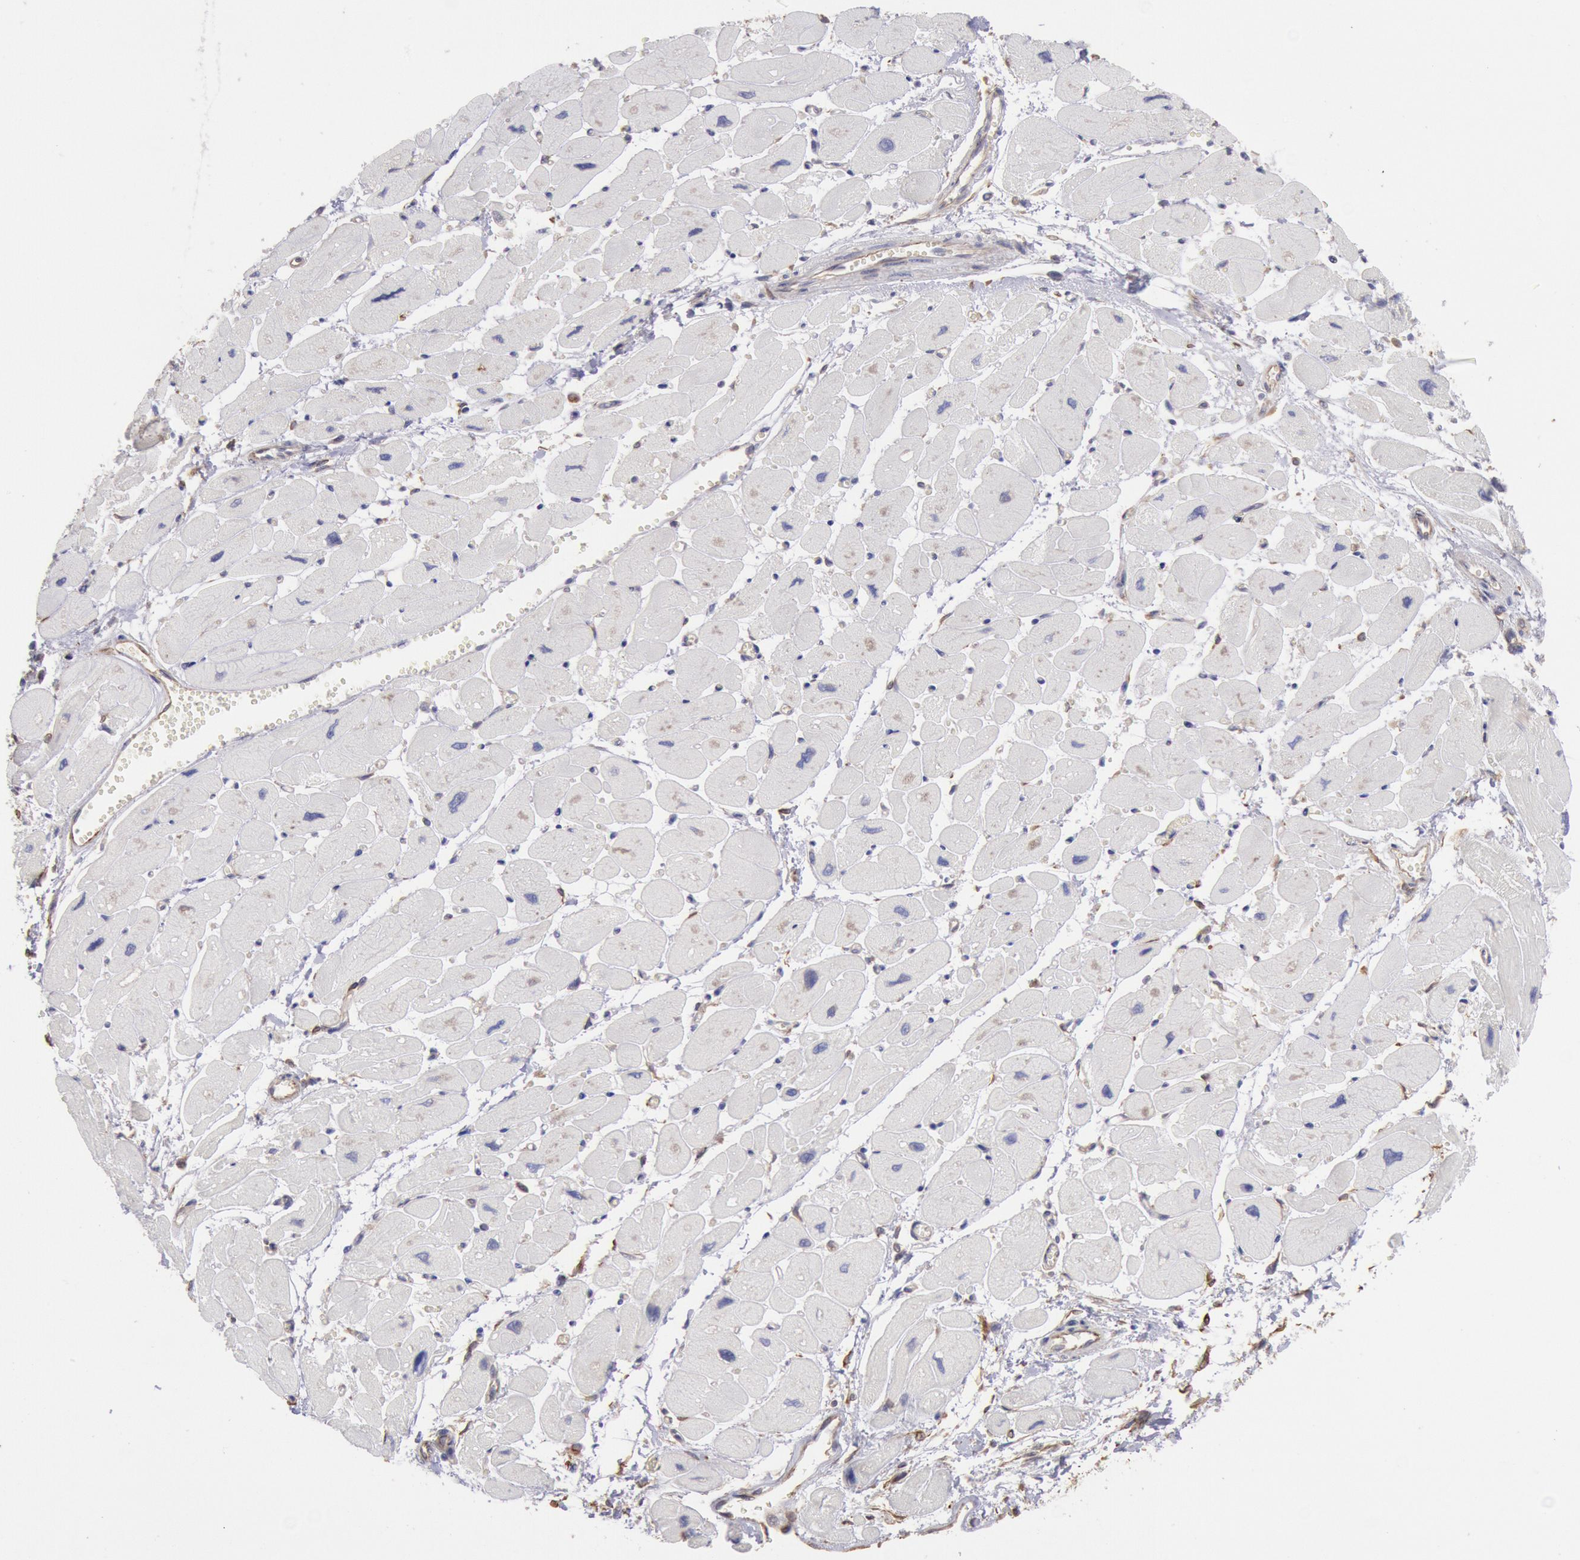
{"staining": {"intensity": "negative", "quantity": "none", "location": "none"}, "tissue": "heart muscle", "cell_type": "Cardiomyocytes", "image_type": "normal", "snomed": [{"axis": "morphology", "description": "Normal tissue, NOS"}, {"axis": "topography", "description": "Heart"}], "caption": "High magnification brightfield microscopy of unremarkable heart muscle stained with DAB (3,3'-diaminobenzidine) (brown) and counterstained with hematoxylin (blue): cardiomyocytes show no significant staining.", "gene": "RNF139", "patient": {"sex": "female", "age": 54}}